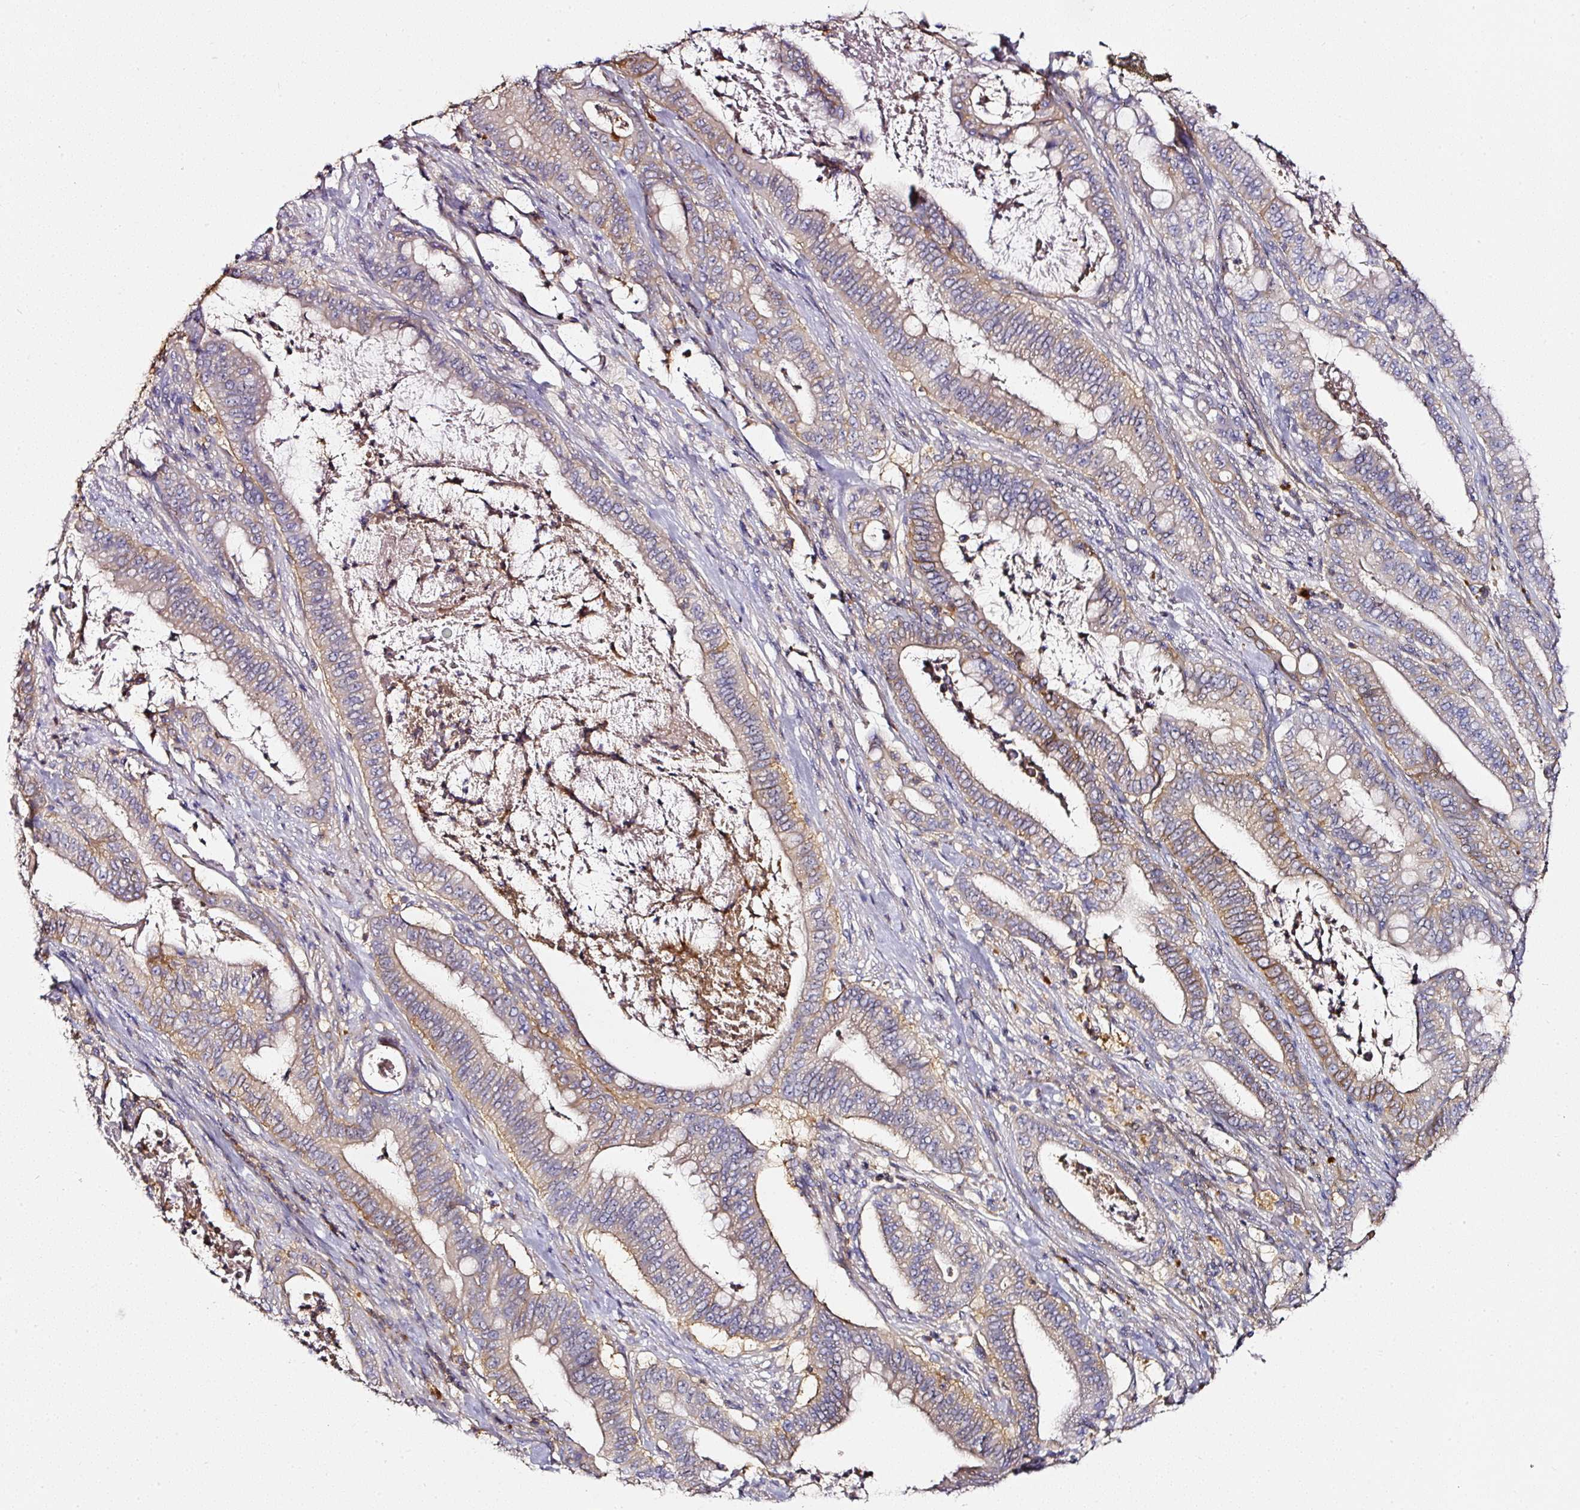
{"staining": {"intensity": "weak", "quantity": "25%-75%", "location": "cytoplasmic/membranous"}, "tissue": "pancreatic cancer", "cell_type": "Tumor cells", "image_type": "cancer", "snomed": [{"axis": "morphology", "description": "Adenocarcinoma, NOS"}, {"axis": "topography", "description": "Pancreas"}], "caption": "Immunohistochemistry (IHC) of human pancreatic adenocarcinoma exhibits low levels of weak cytoplasmic/membranous staining in approximately 25%-75% of tumor cells. (DAB (3,3'-diaminobenzidine) IHC, brown staining for protein, blue staining for nuclei).", "gene": "CD47", "patient": {"sex": "male", "age": 71}}